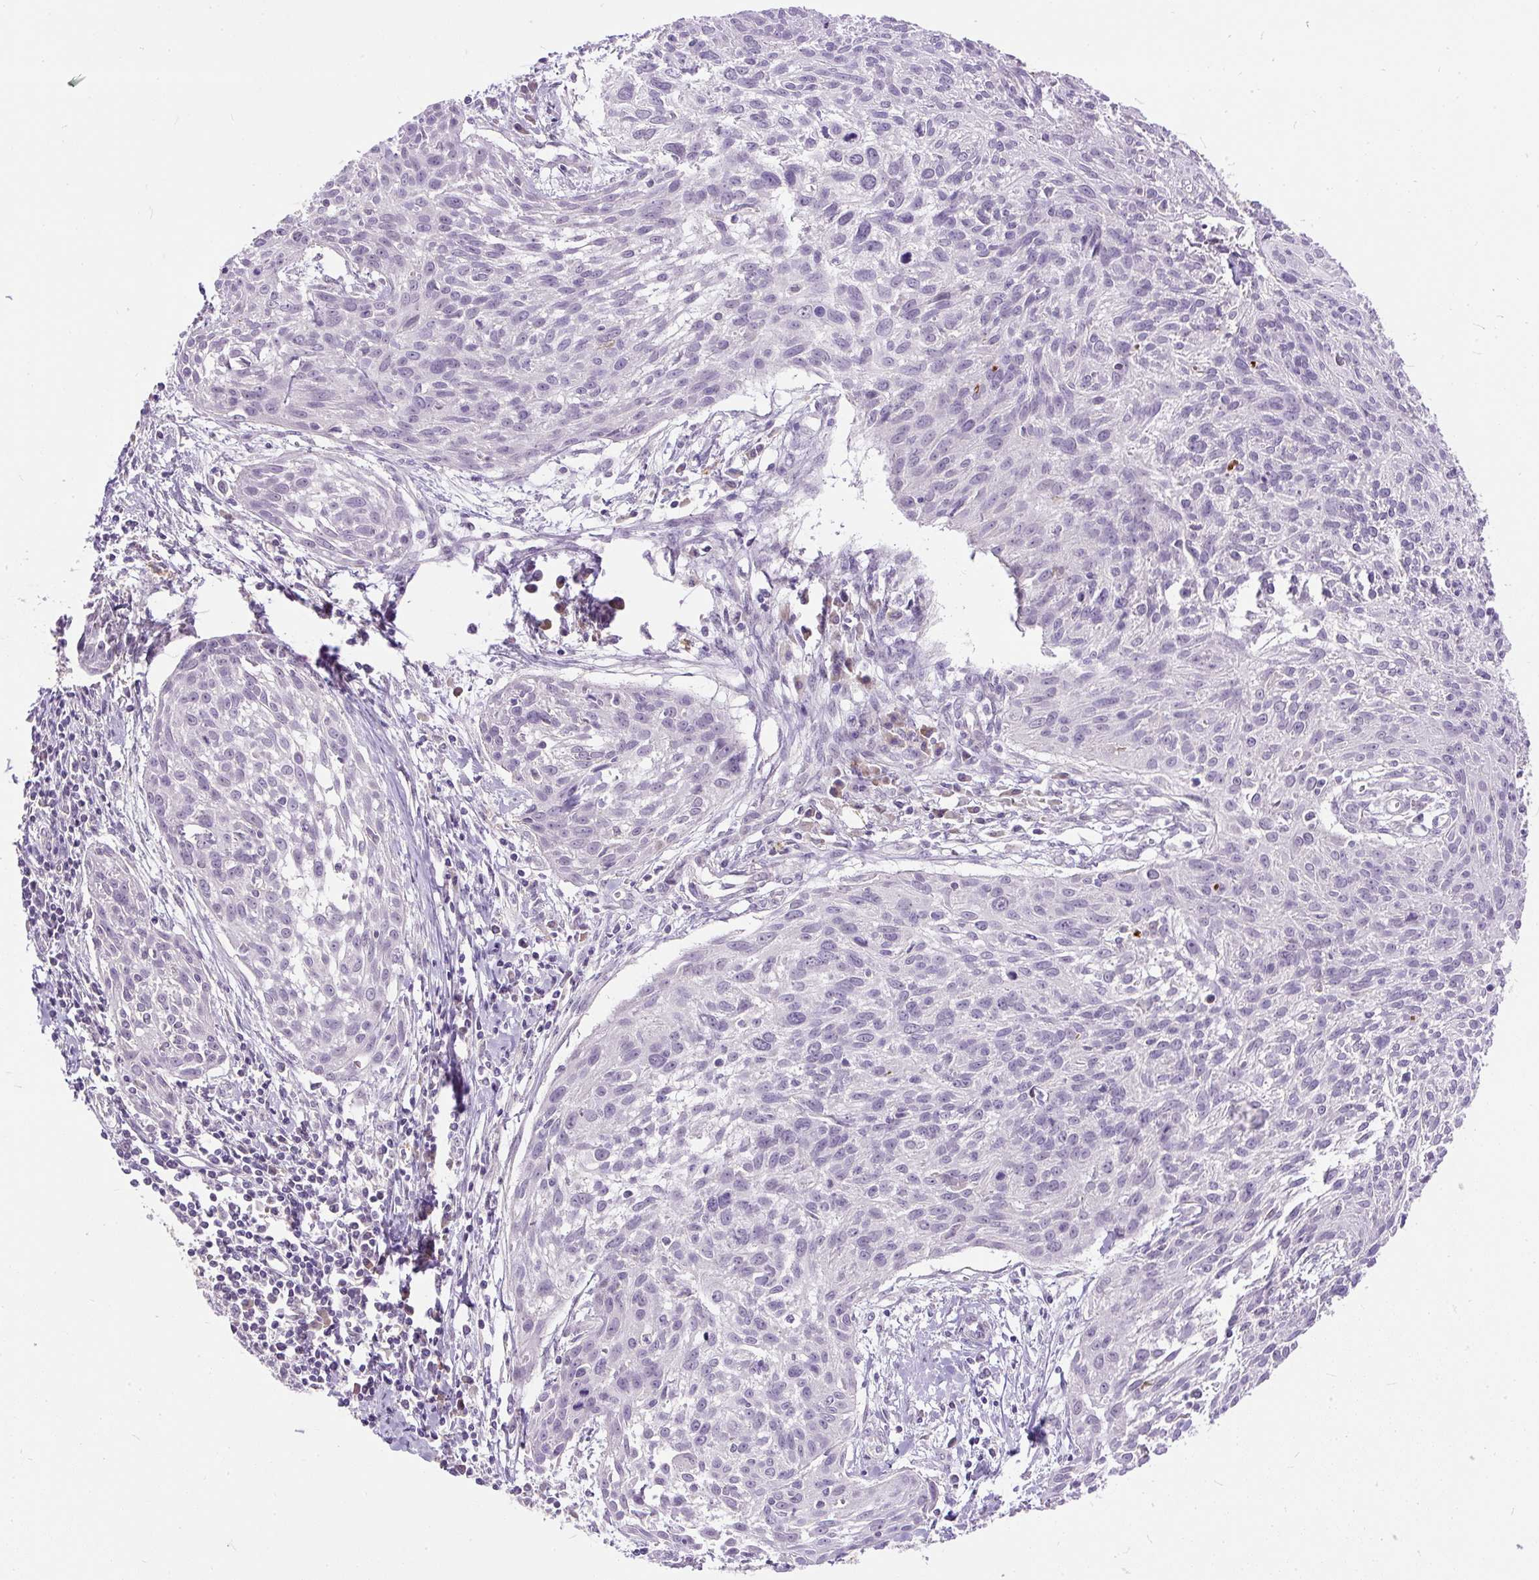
{"staining": {"intensity": "negative", "quantity": "none", "location": "none"}, "tissue": "cervical cancer", "cell_type": "Tumor cells", "image_type": "cancer", "snomed": [{"axis": "morphology", "description": "Squamous cell carcinoma, NOS"}, {"axis": "topography", "description": "Cervix"}], "caption": "Immunohistochemistry (IHC) photomicrograph of neoplastic tissue: human cervical cancer stained with DAB (3,3'-diaminobenzidine) shows no significant protein staining in tumor cells.", "gene": "KRTAP20-3", "patient": {"sex": "female", "age": 51}}